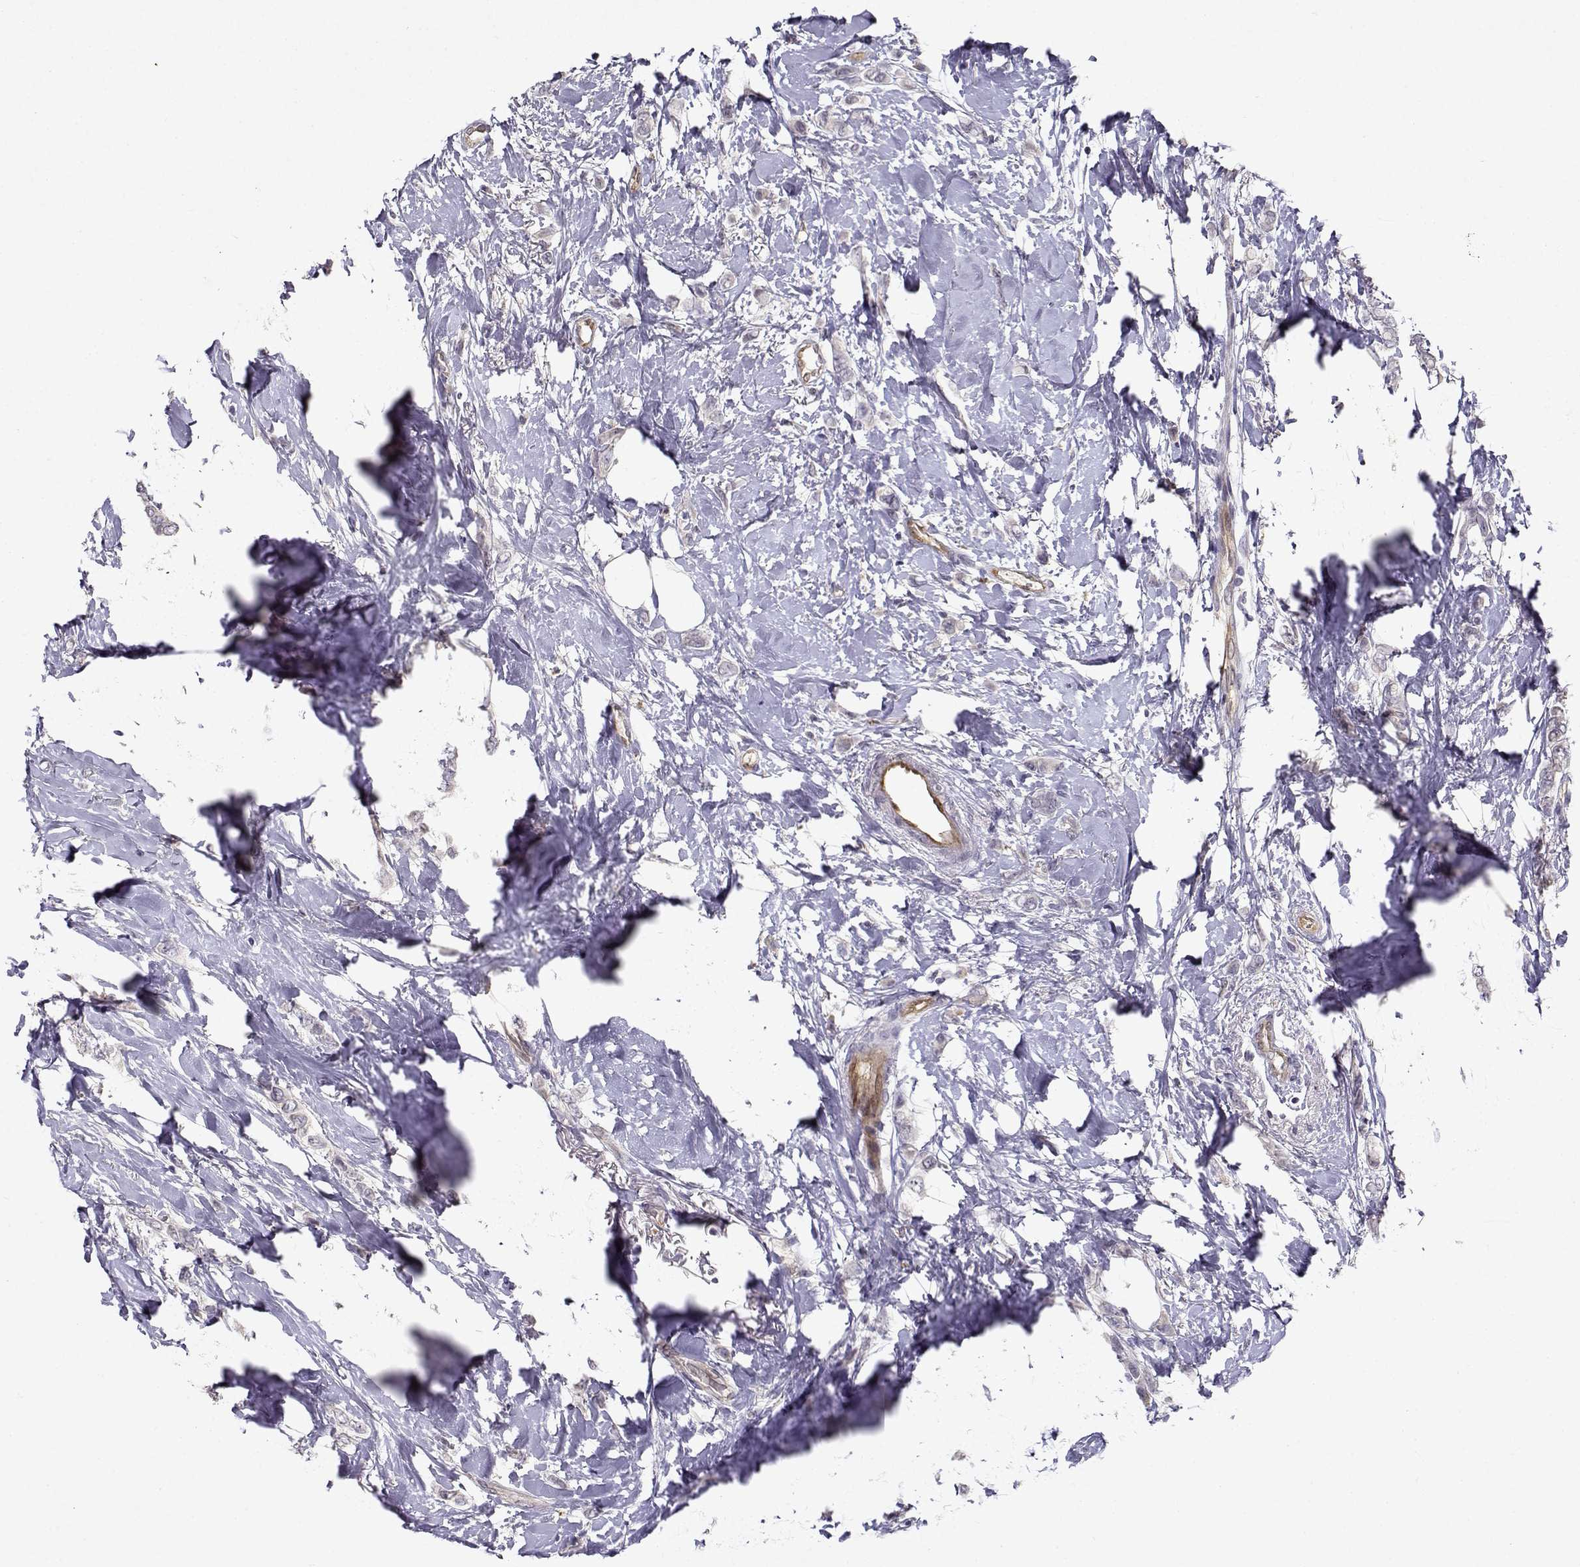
{"staining": {"intensity": "negative", "quantity": "none", "location": "none"}, "tissue": "breast cancer", "cell_type": "Tumor cells", "image_type": "cancer", "snomed": [{"axis": "morphology", "description": "Lobular carcinoma"}, {"axis": "topography", "description": "Breast"}], "caption": "An immunohistochemistry (IHC) image of breast cancer (lobular carcinoma) is shown. There is no staining in tumor cells of breast cancer (lobular carcinoma).", "gene": "BMX", "patient": {"sex": "female", "age": 66}}